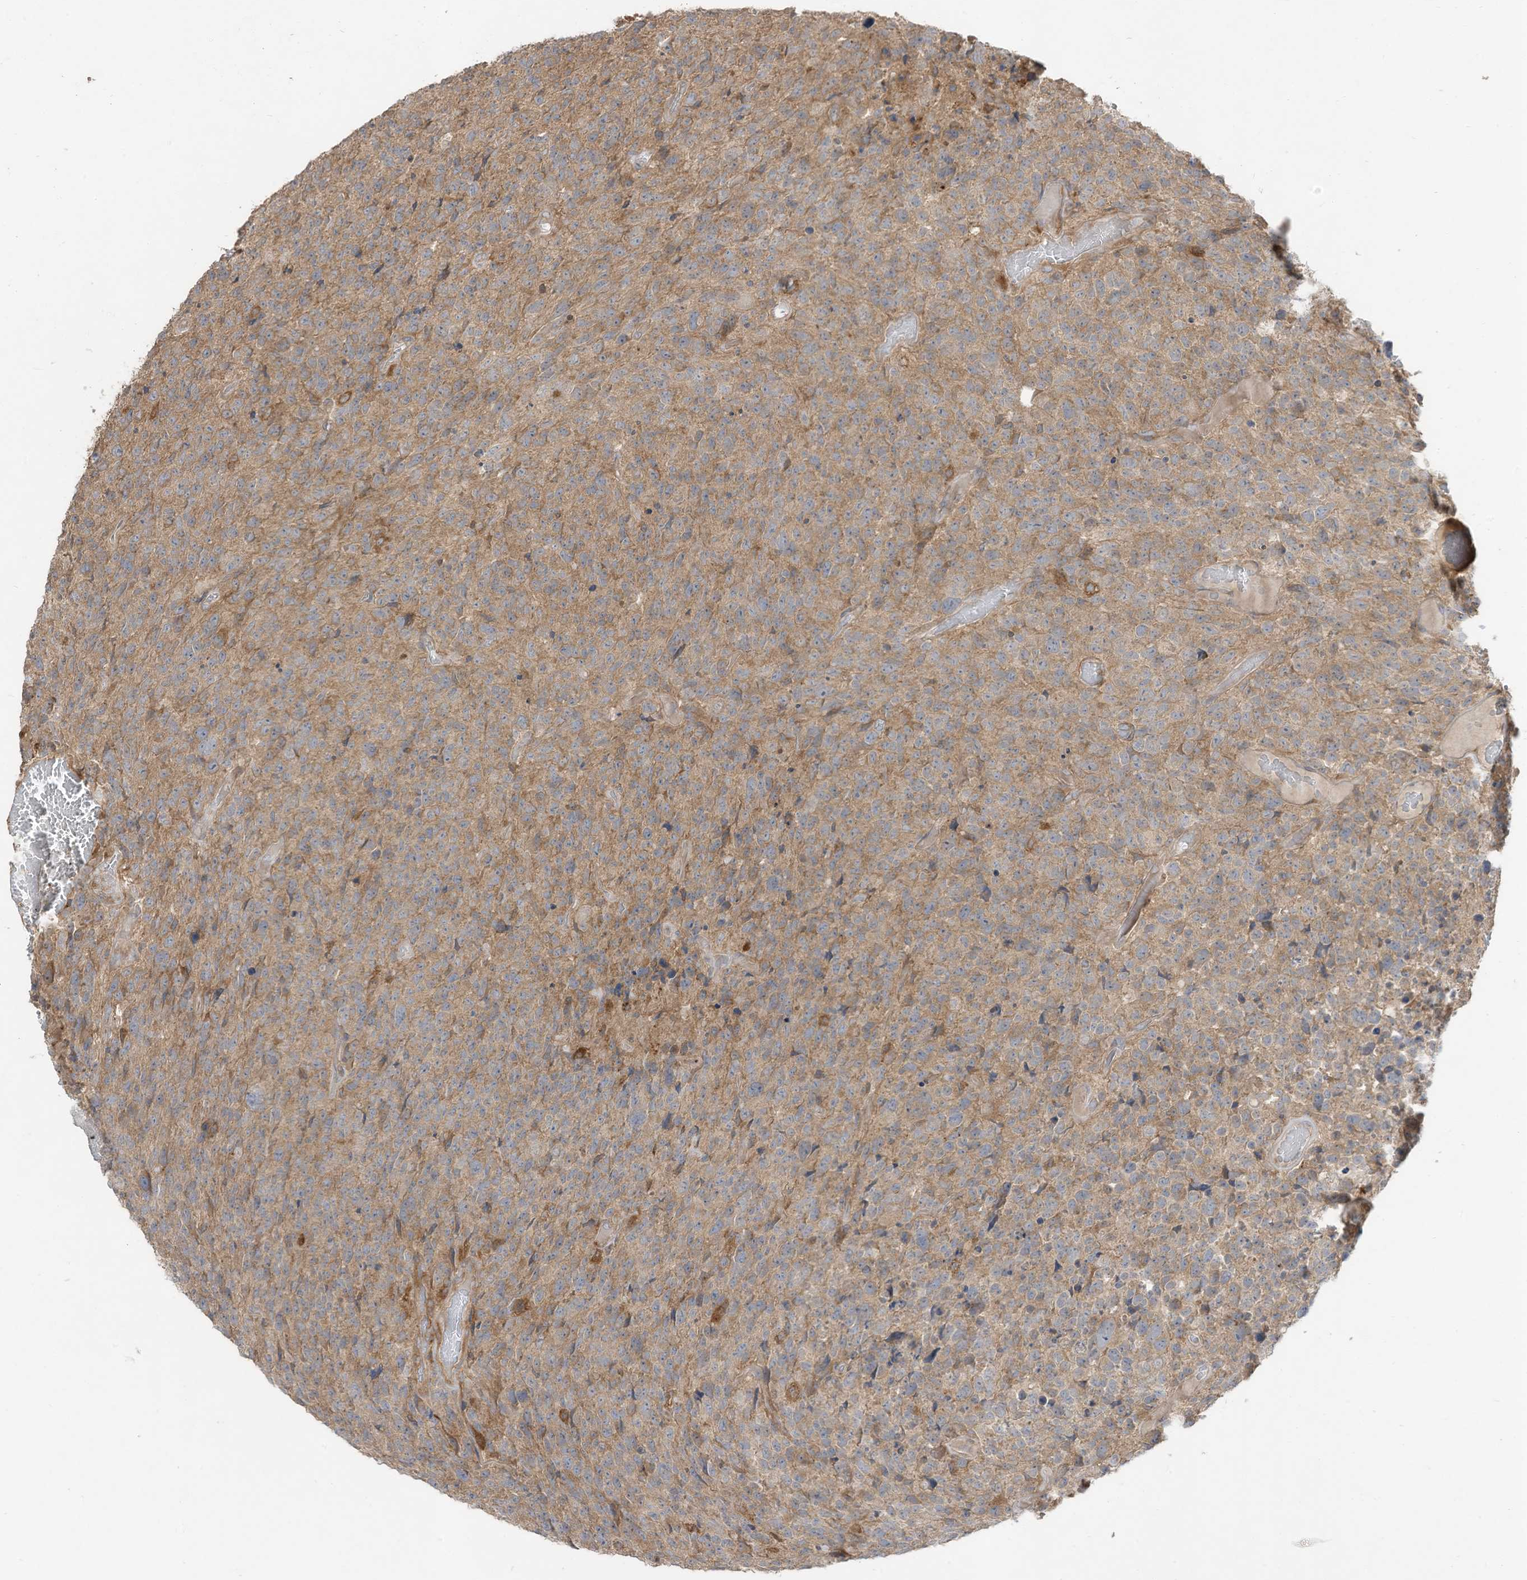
{"staining": {"intensity": "weak", "quantity": "25%-75%", "location": "cytoplasmic/membranous"}, "tissue": "glioma", "cell_type": "Tumor cells", "image_type": "cancer", "snomed": [{"axis": "morphology", "description": "Glioma, malignant, High grade"}, {"axis": "topography", "description": "Brain"}], "caption": "Weak cytoplasmic/membranous staining is seen in approximately 25%-75% of tumor cells in high-grade glioma (malignant).", "gene": "LDAH", "patient": {"sex": "male", "age": 69}}